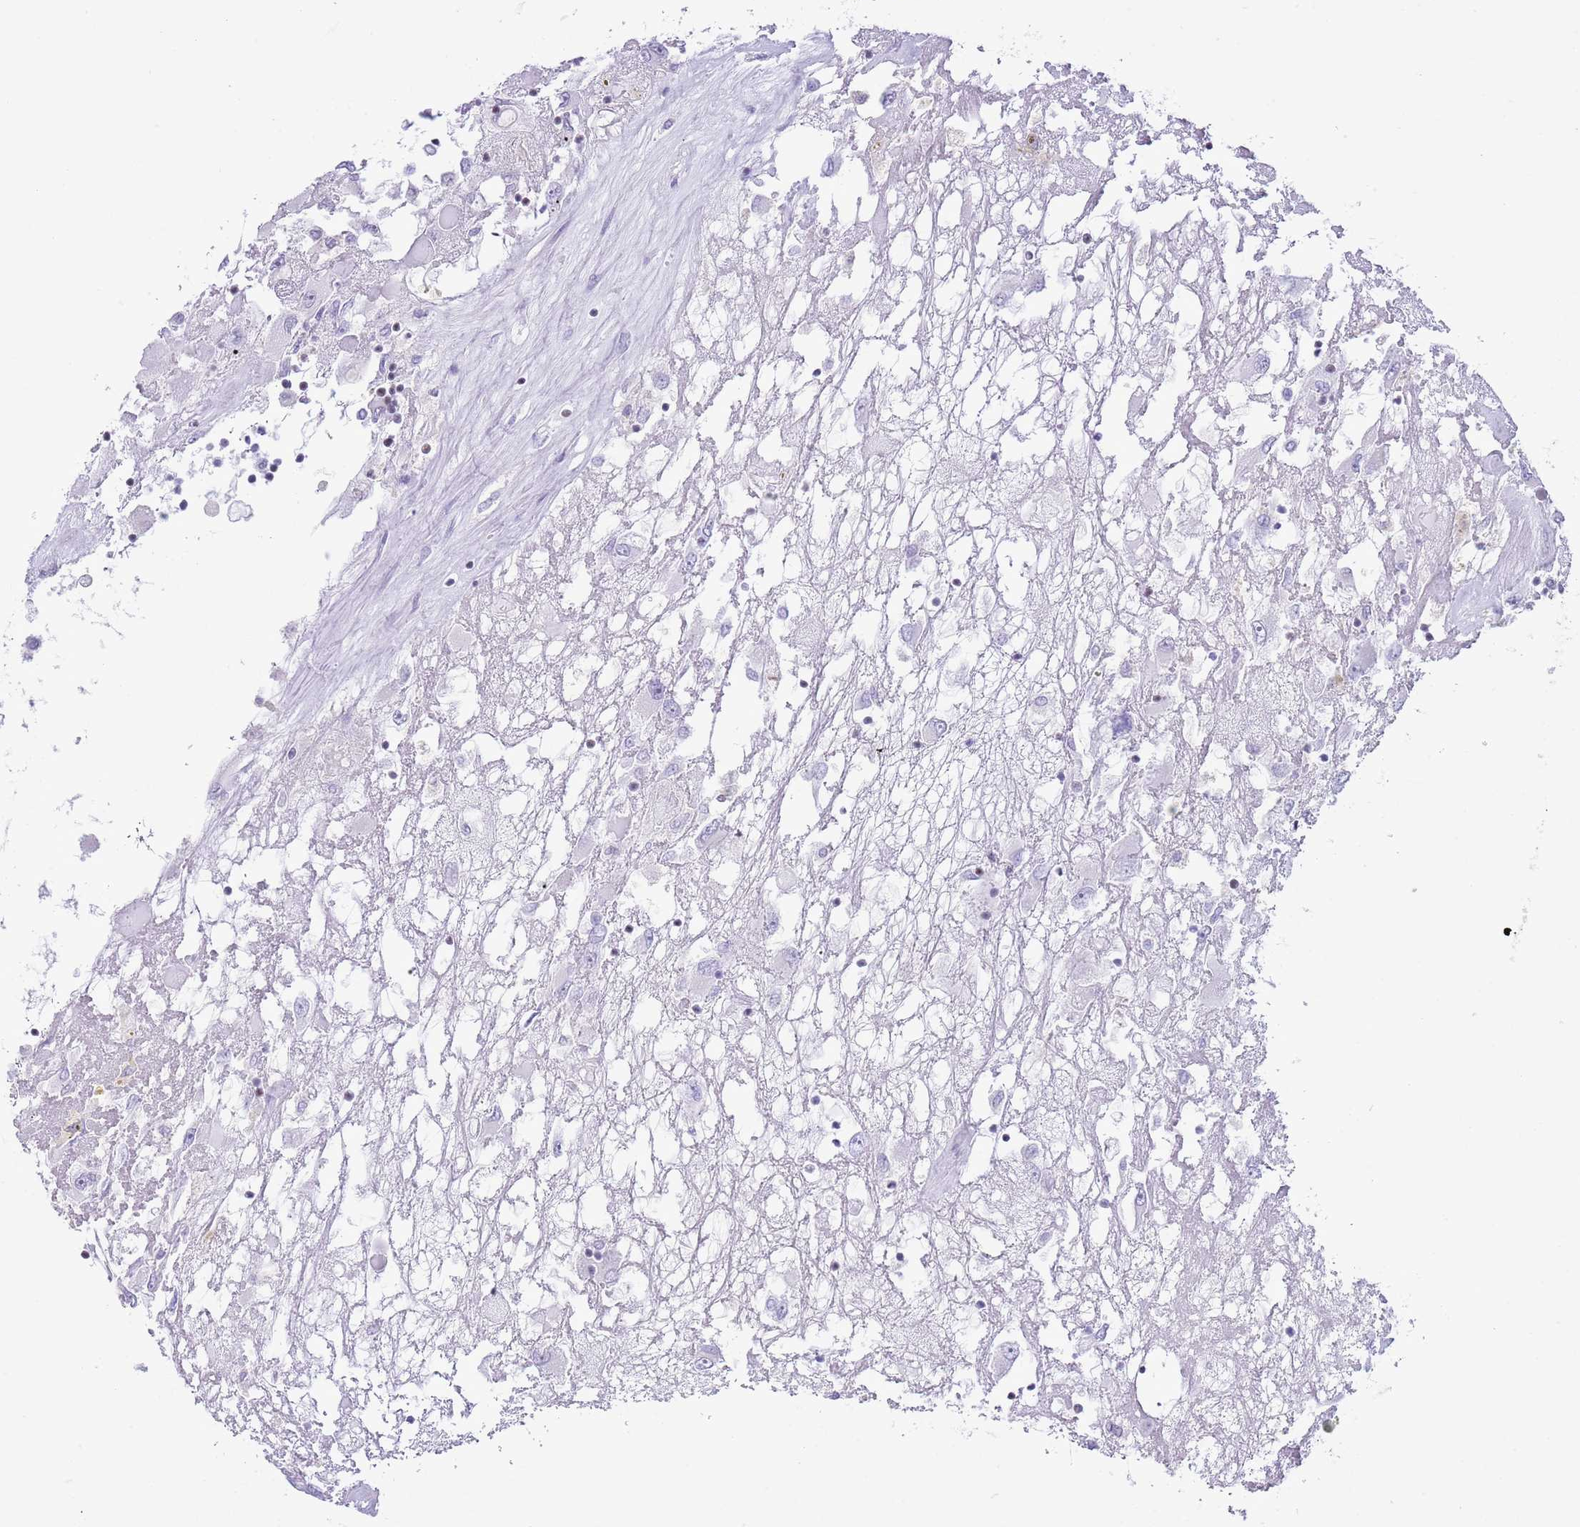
{"staining": {"intensity": "negative", "quantity": "none", "location": "none"}, "tissue": "renal cancer", "cell_type": "Tumor cells", "image_type": "cancer", "snomed": [{"axis": "morphology", "description": "Adenocarcinoma, NOS"}, {"axis": "topography", "description": "Kidney"}], "caption": "Tumor cells show no significant protein expression in renal cancer (adenocarcinoma).", "gene": "BCL11B", "patient": {"sex": "female", "age": 52}}